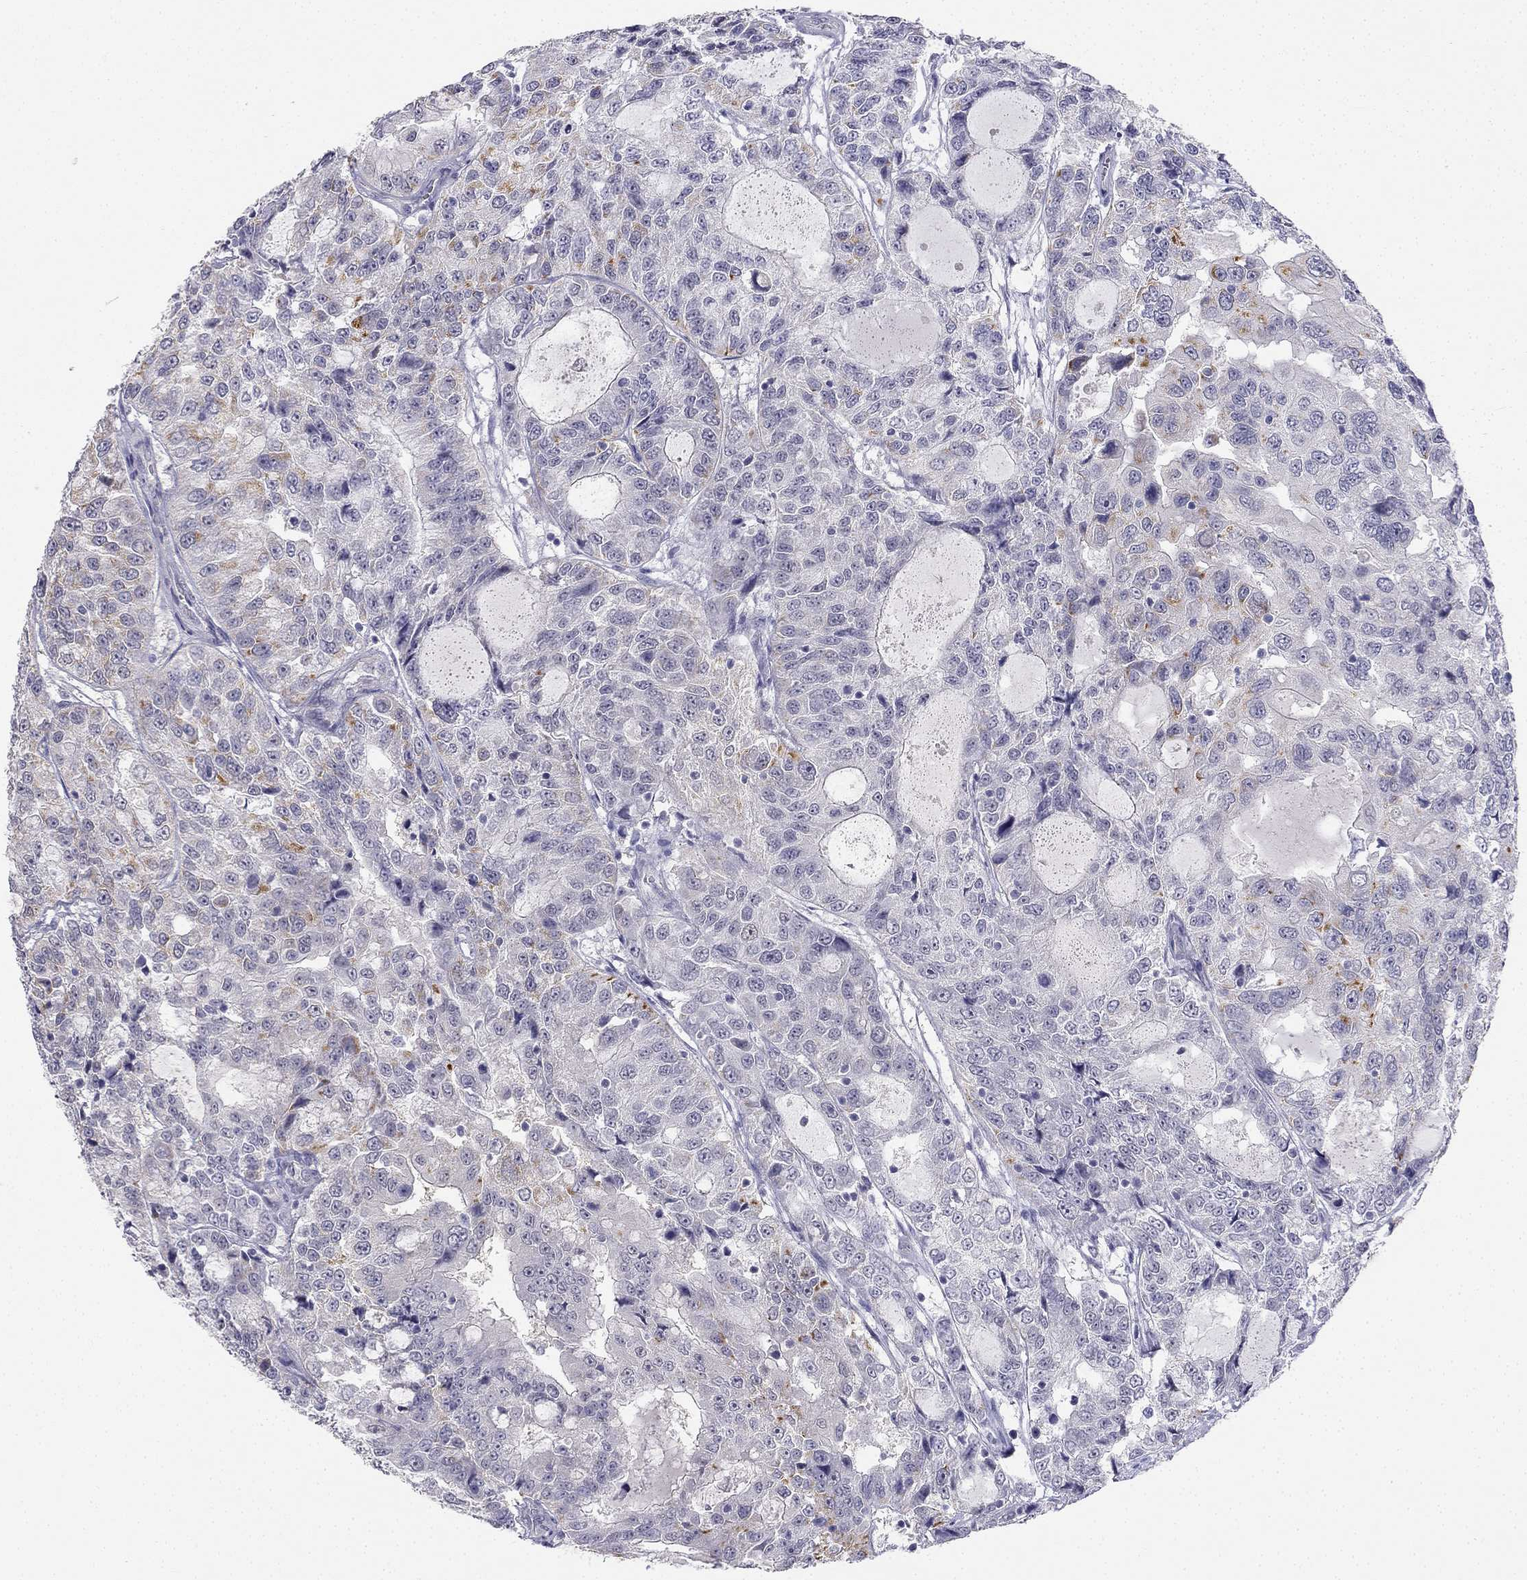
{"staining": {"intensity": "moderate", "quantity": "<25%", "location": "cytoplasmic/membranous"}, "tissue": "urothelial cancer", "cell_type": "Tumor cells", "image_type": "cancer", "snomed": [{"axis": "morphology", "description": "Urothelial carcinoma, NOS"}, {"axis": "morphology", "description": "Urothelial carcinoma, High grade"}, {"axis": "topography", "description": "Urinary bladder"}], "caption": "The histopathology image exhibits staining of transitional cell carcinoma, revealing moderate cytoplasmic/membranous protein expression (brown color) within tumor cells. (IHC, brightfield microscopy, high magnification).", "gene": "C16orf89", "patient": {"sex": "female", "age": 73}}